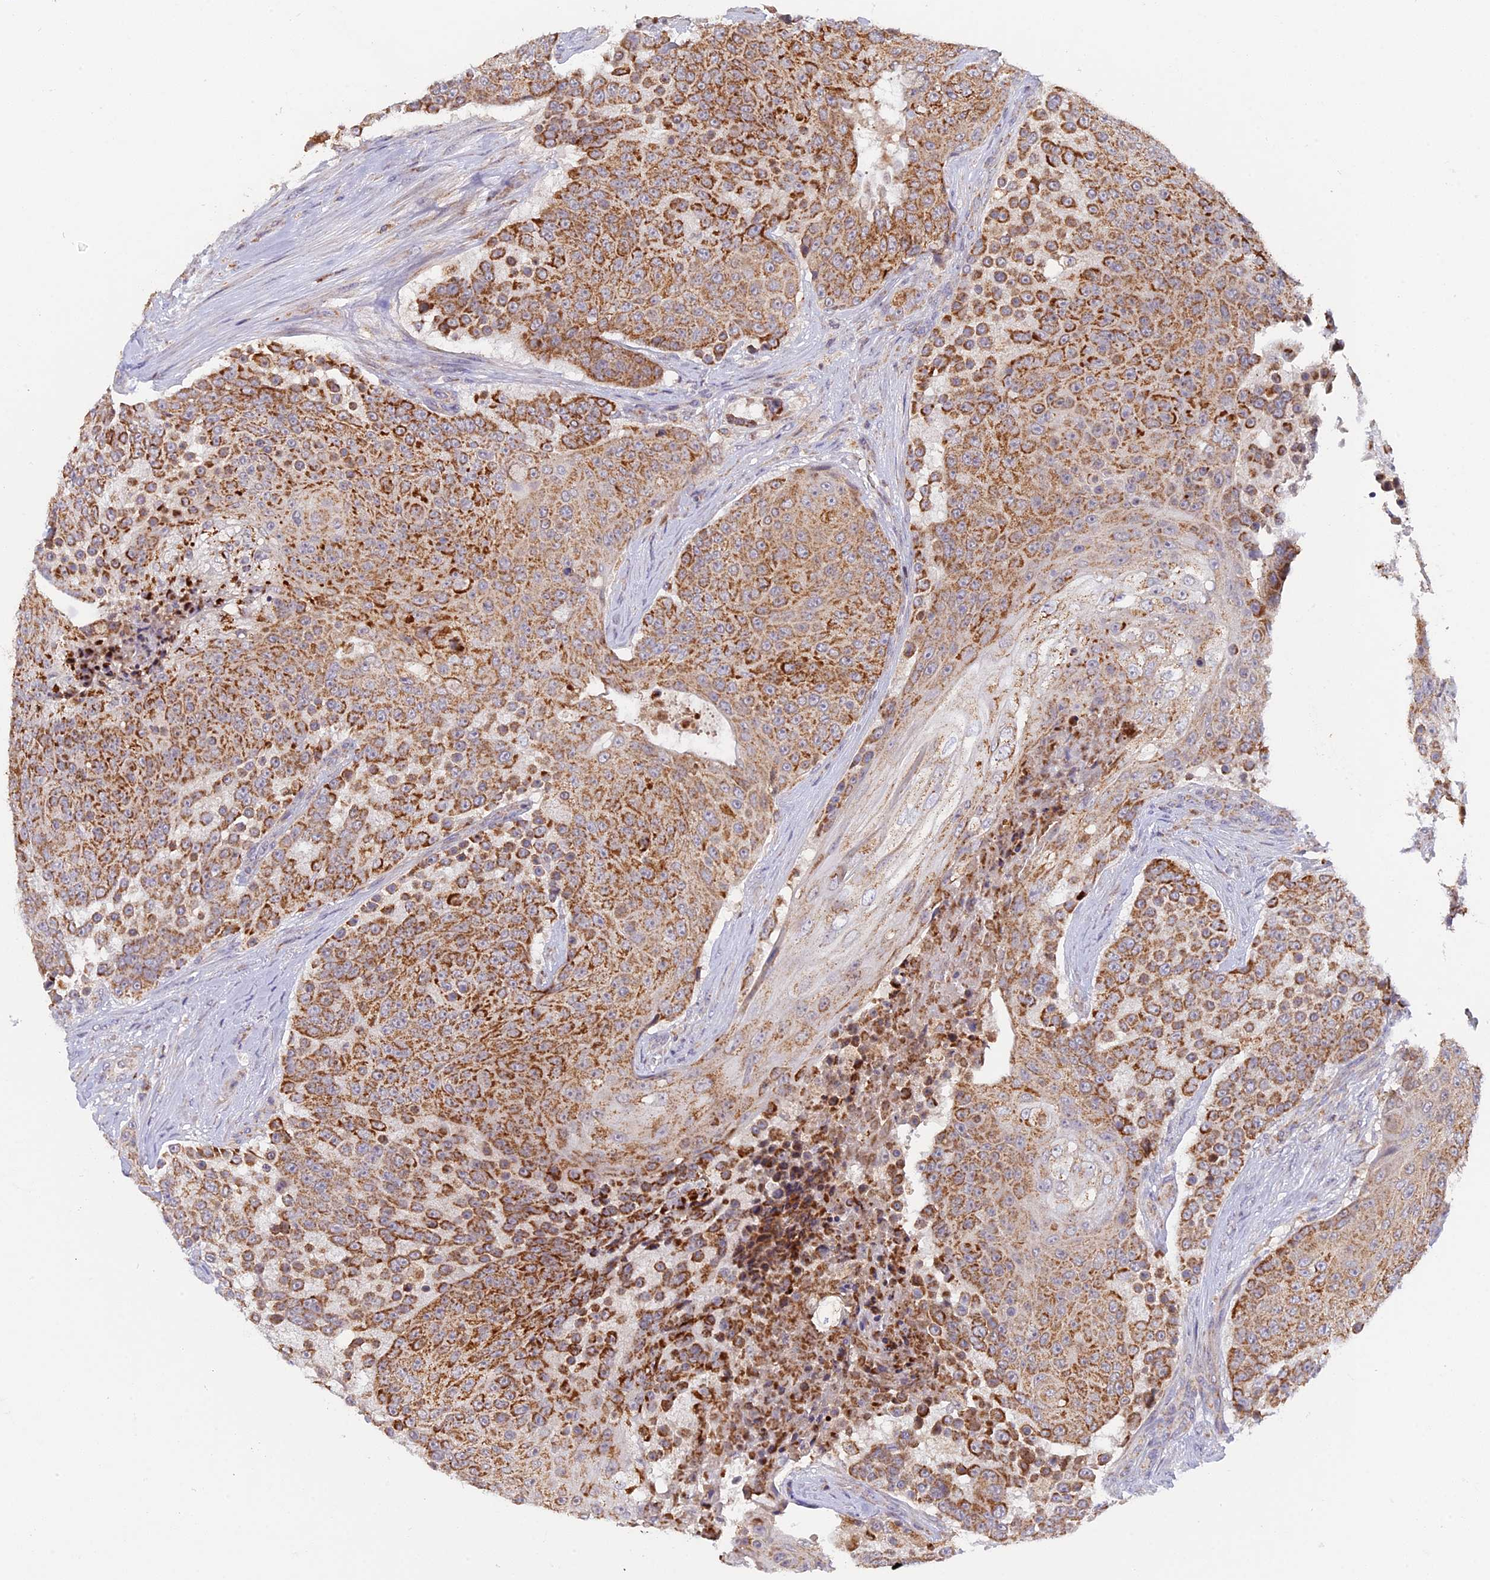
{"staining": {"intensity": "moderate", "quantity": ">75%", "location": "cytoplasmic/membranous"}, "tissue": "urothelial cancer", "cell_type": "Tumor cells", "image_type": "cancer", "snomed": [{"axis": "morphology", "description": "Urothelial carcinoma, High grade"}, {"axis": "topography", "description": "Urinary bladder"}], "caption": "High-grade urothelial carcinoma stained with a protein marker displays moderate staining in tumor cells.", "gene": "MPV17L", "patient": {"sex": "female", "age": 63}}